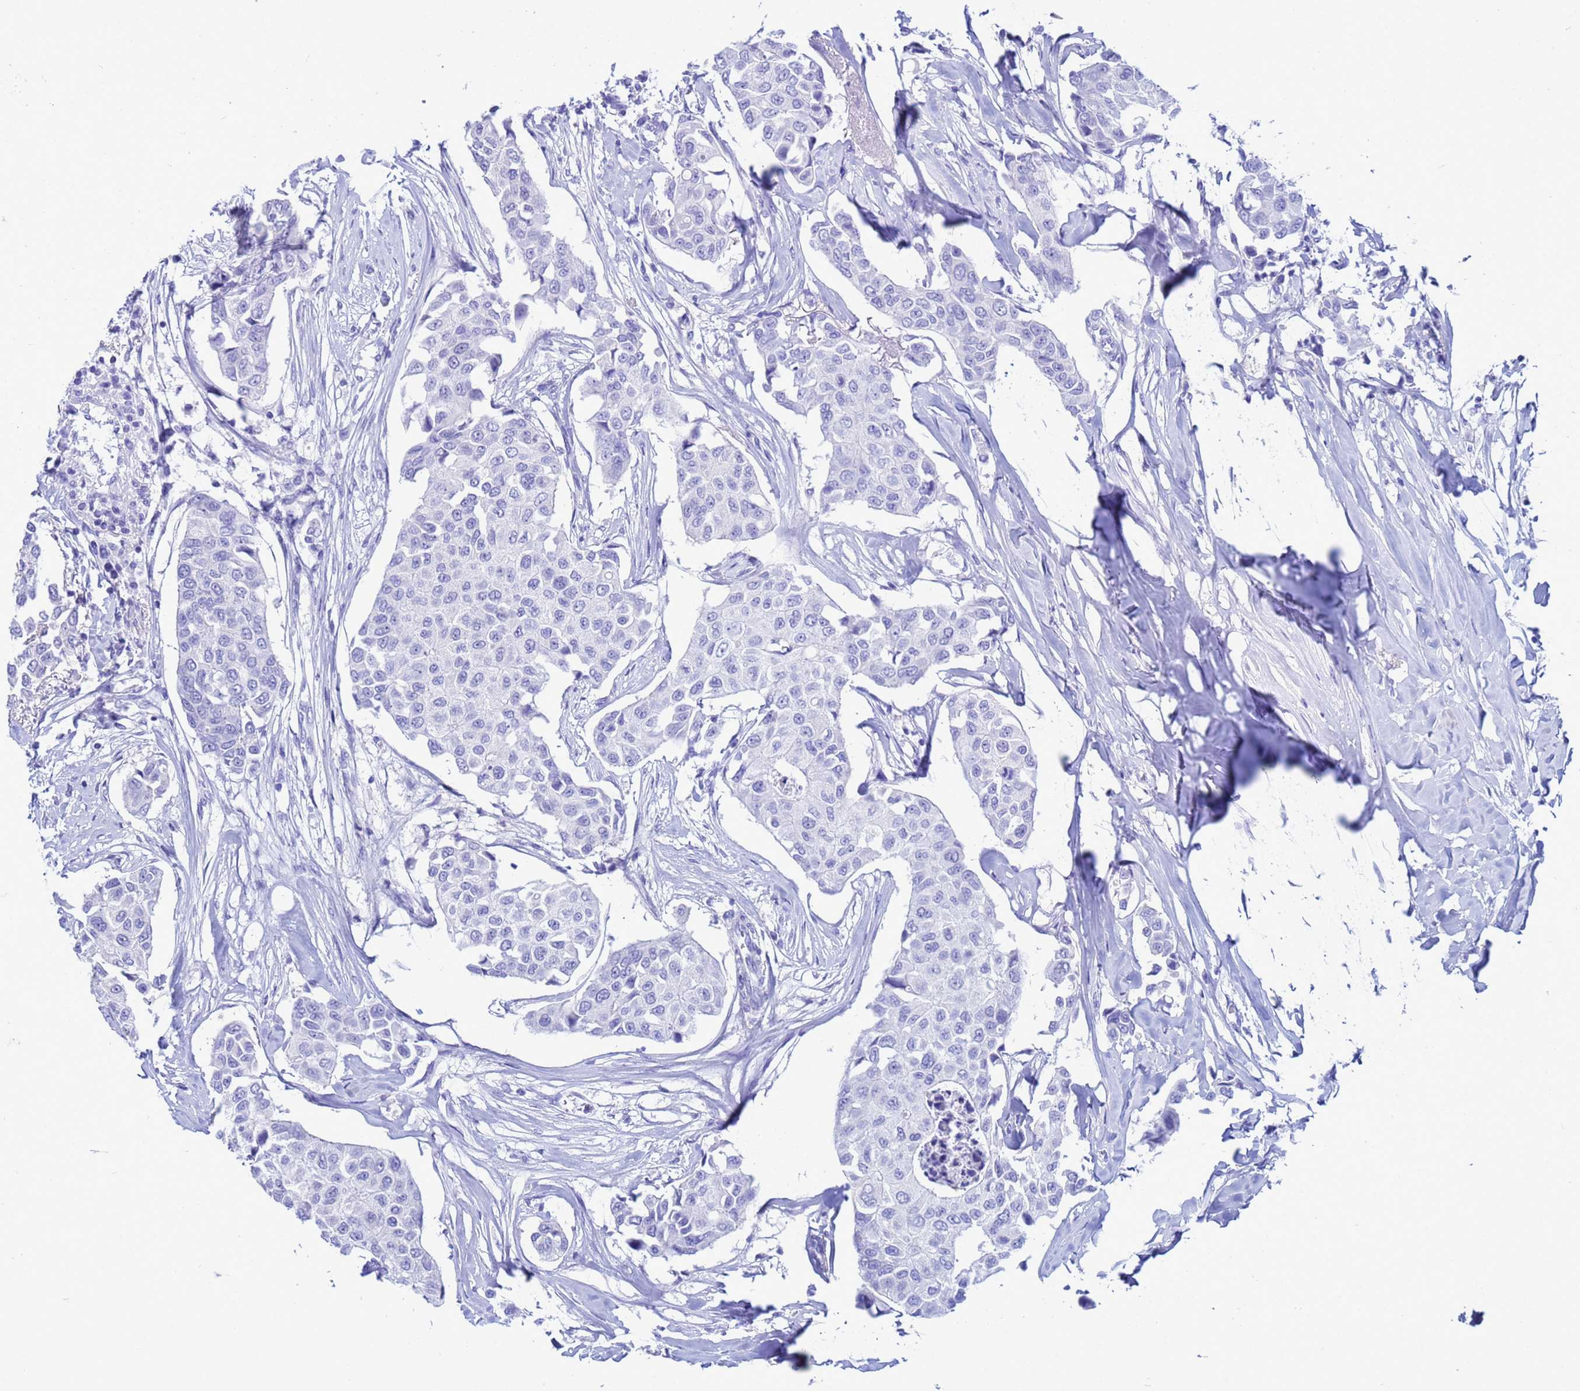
{"staining": {"intensity": "negative", "quantity": "none", "location": "none"}, "tissue": "breast cancer", "cell_type": "Tumor cells", "image_type": "cancer", "snomed": [{"axis": "morphology", "description": "Duct carcinoma"}, {"axis": "topography", "description": "Breast"}], "caption": "High power microscopy image of an immunohistochemistry micrograph of breast cancer (infiltrating ductal carcinoma), revealing no significant positivity in tumor cells.", "gene": "AKR1C2", "patient": {"sex": "female", "age": 80}}